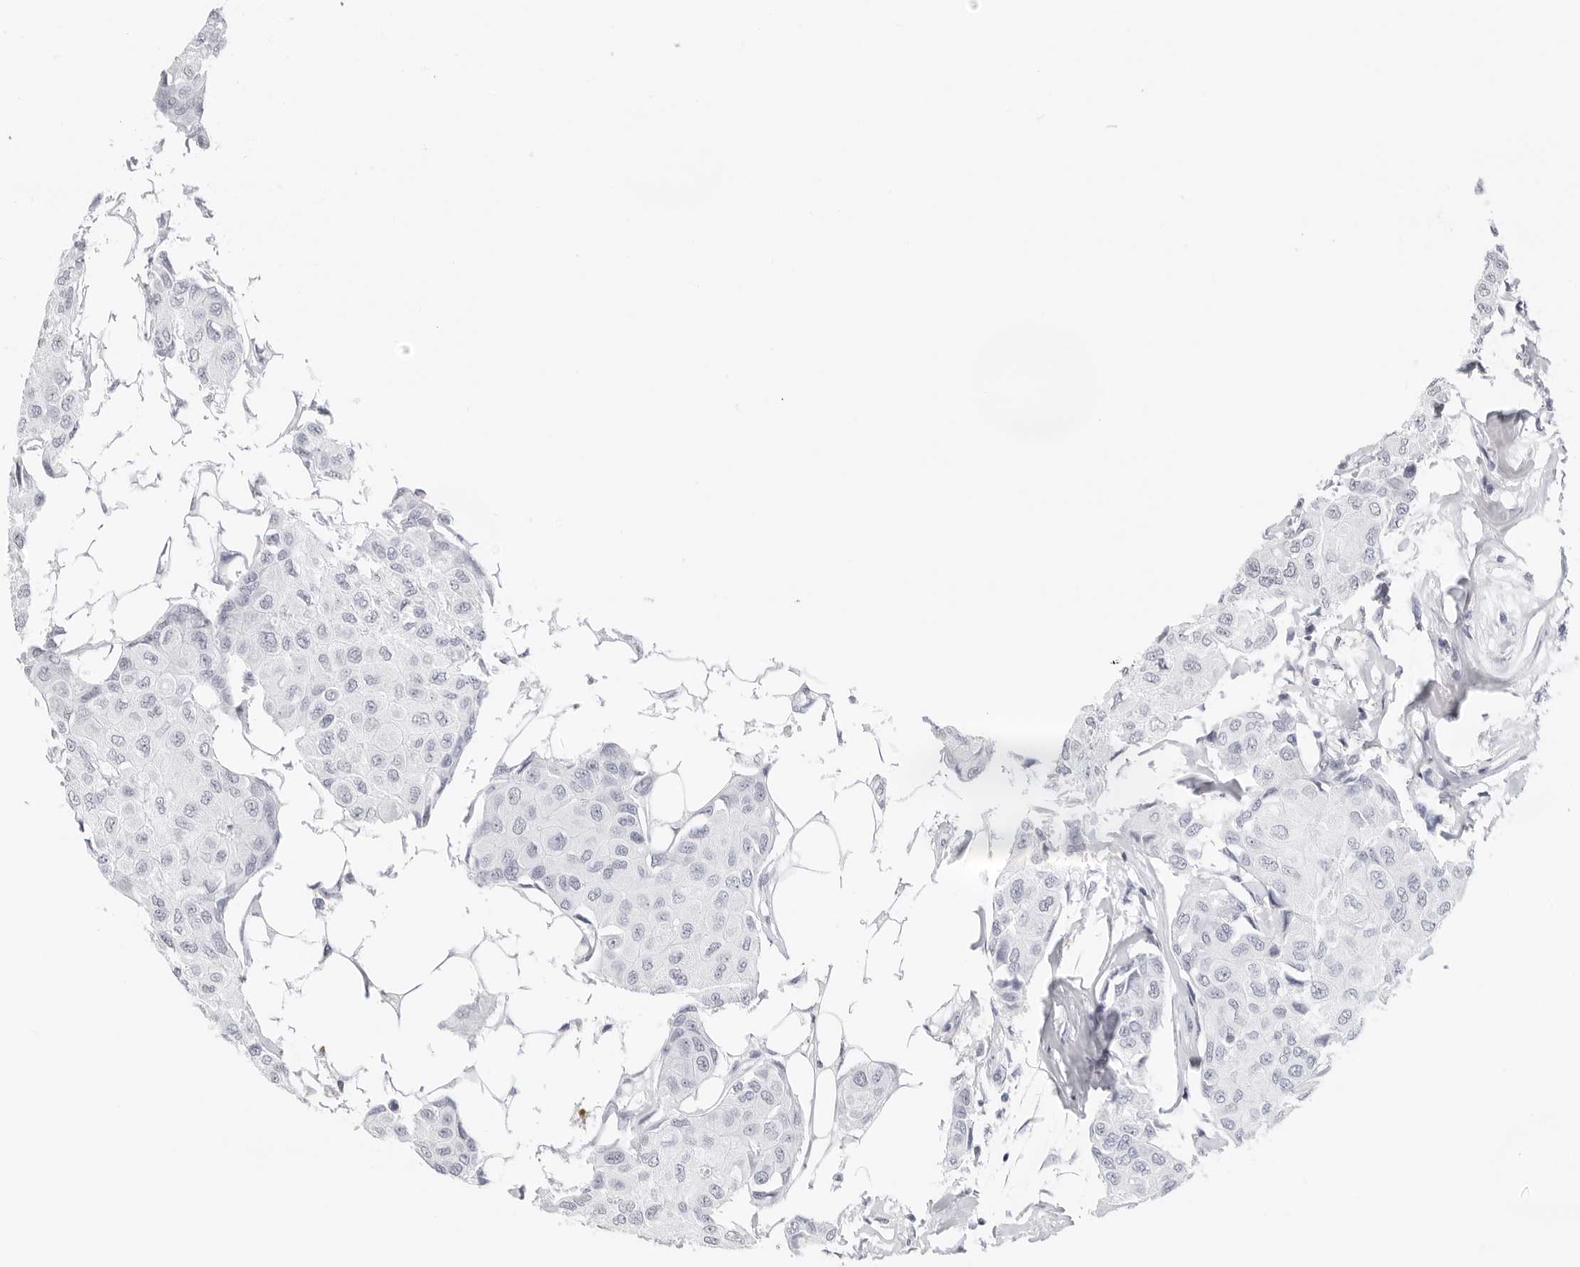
{"staining": {"intensity": "negative", "quantity": "none", "location": "none"}, "tissue": "breast cancer", "cell_type": "Tumor cells", "image_type": "cancer", "snomed": [{"axis": "morphology", "description": "Duct carcinoma"}, {"axis": "topography", "description": "Breast"}], "caption": "Micrograph shows no significant protein staining in tumor cells of breast cancer.", "gene": "AGMAT", "patient": {"sex": "female", "age": 80}}